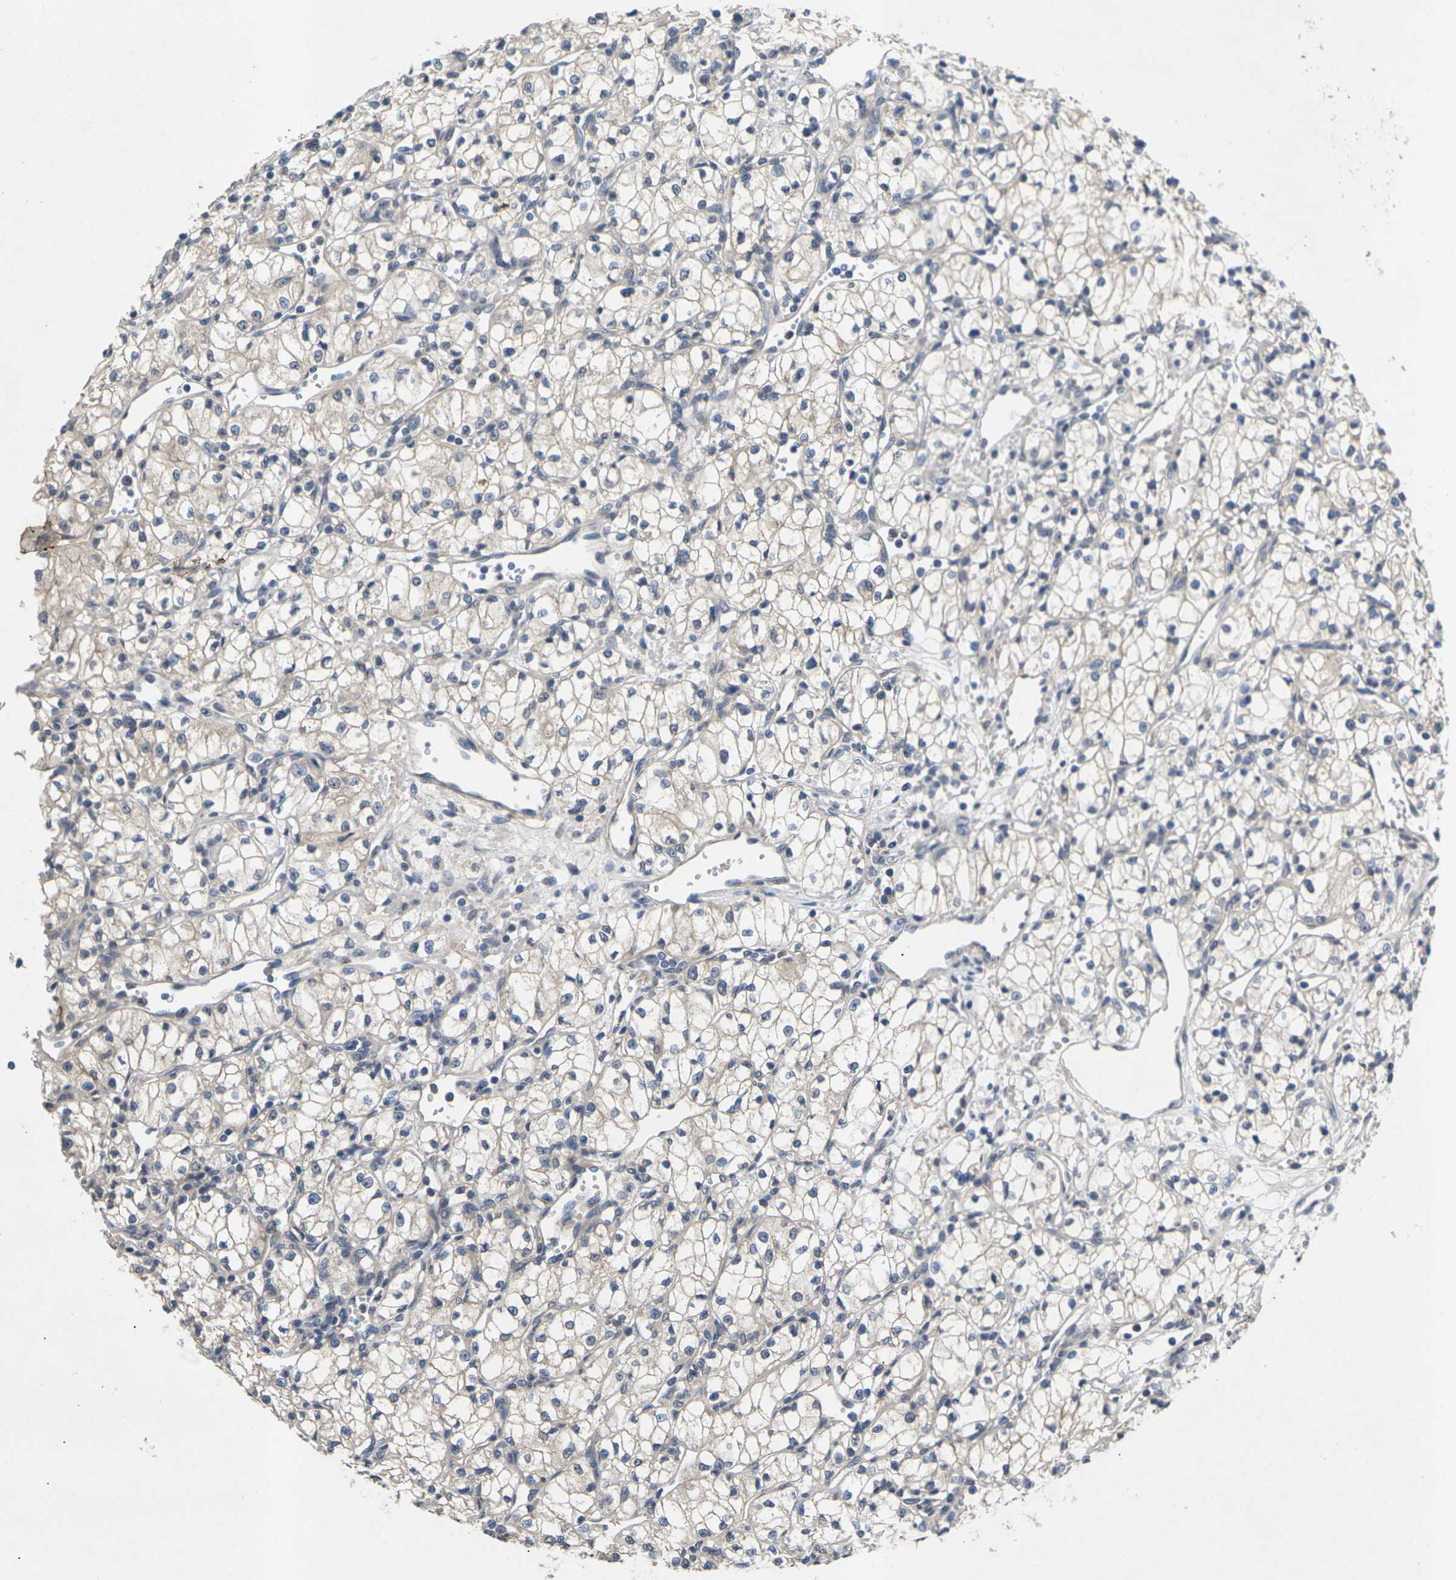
{"staining": {"intensity": "weak", "quantity": "<25%", "location": "cytoplasmic/membranous"}, "tissue": "renal cancer", "cell_type": "Tumor cells", "image_type": "cancer", "snomed": [{"axis": "morphology", "description": "Normal tissue, NOS"}, {"axis": "morphology", "description": "Adenocarcinoma, NOS"}, {"axis": "topography", "description": "Kidney"}], "caption": "Immunohistochemistry (IHC) histopathology image of neoplastic tissue: renal cancer stained with DAB (3,3'-diaminobenzidine) shows no significant protein expression in tumor cells.", "gene": "SLC2A2", "patient": {"sex": "male", "age": 59}}